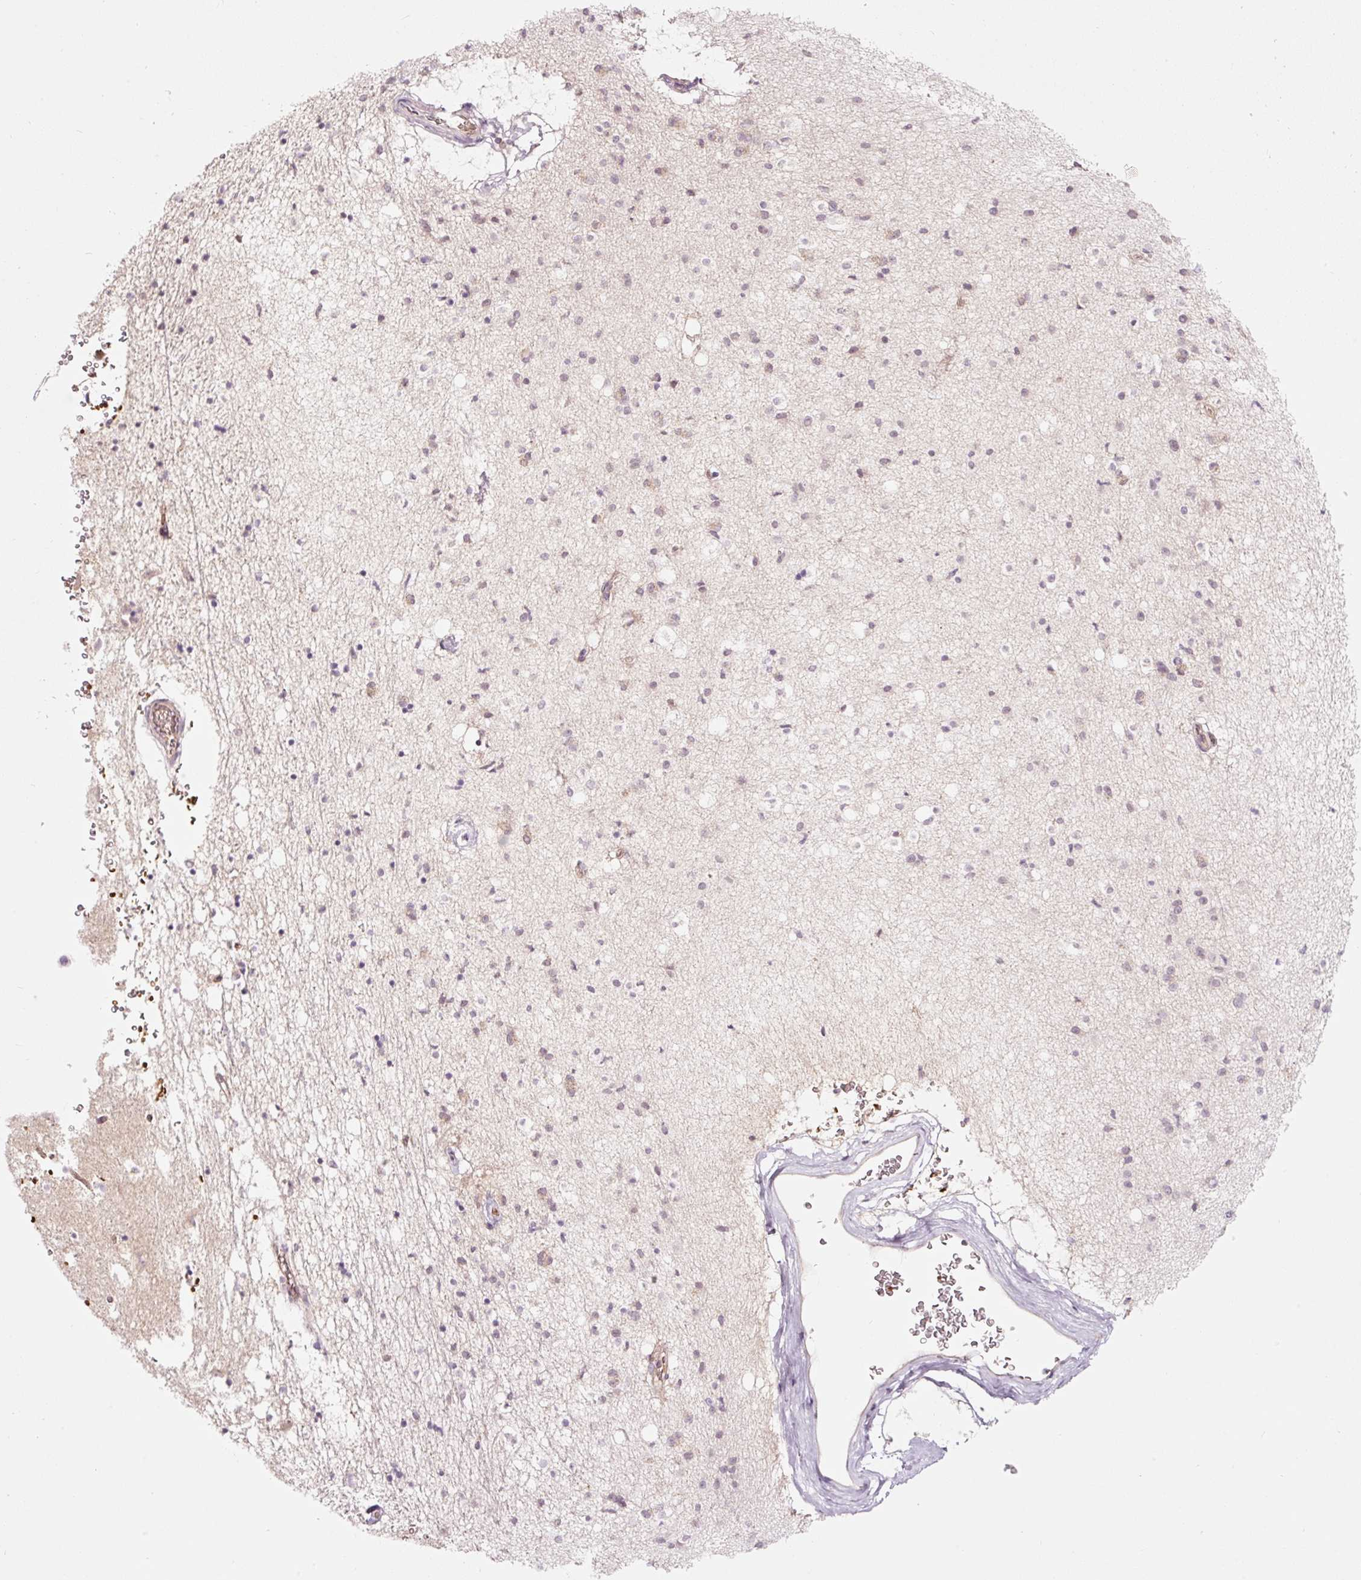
{"staining": {"intensity": "negative", "quantity": "none", "location": "none"}, "tissue": "caudate", "cell_type": "Glial cells", "image_type": "normal", "snomed": [{"axis": "morphology", "description": "Normal tissue, NOS"}, {"axis": "topography", "description": "Lateral ventricle wall"}], "caption": "Unremarkable caudate was stained to show a protein in brown. There is no significant positivity in glial cells.", "gene": "LDHAL6B", "patient": {"sex": "male", "age": 58}}